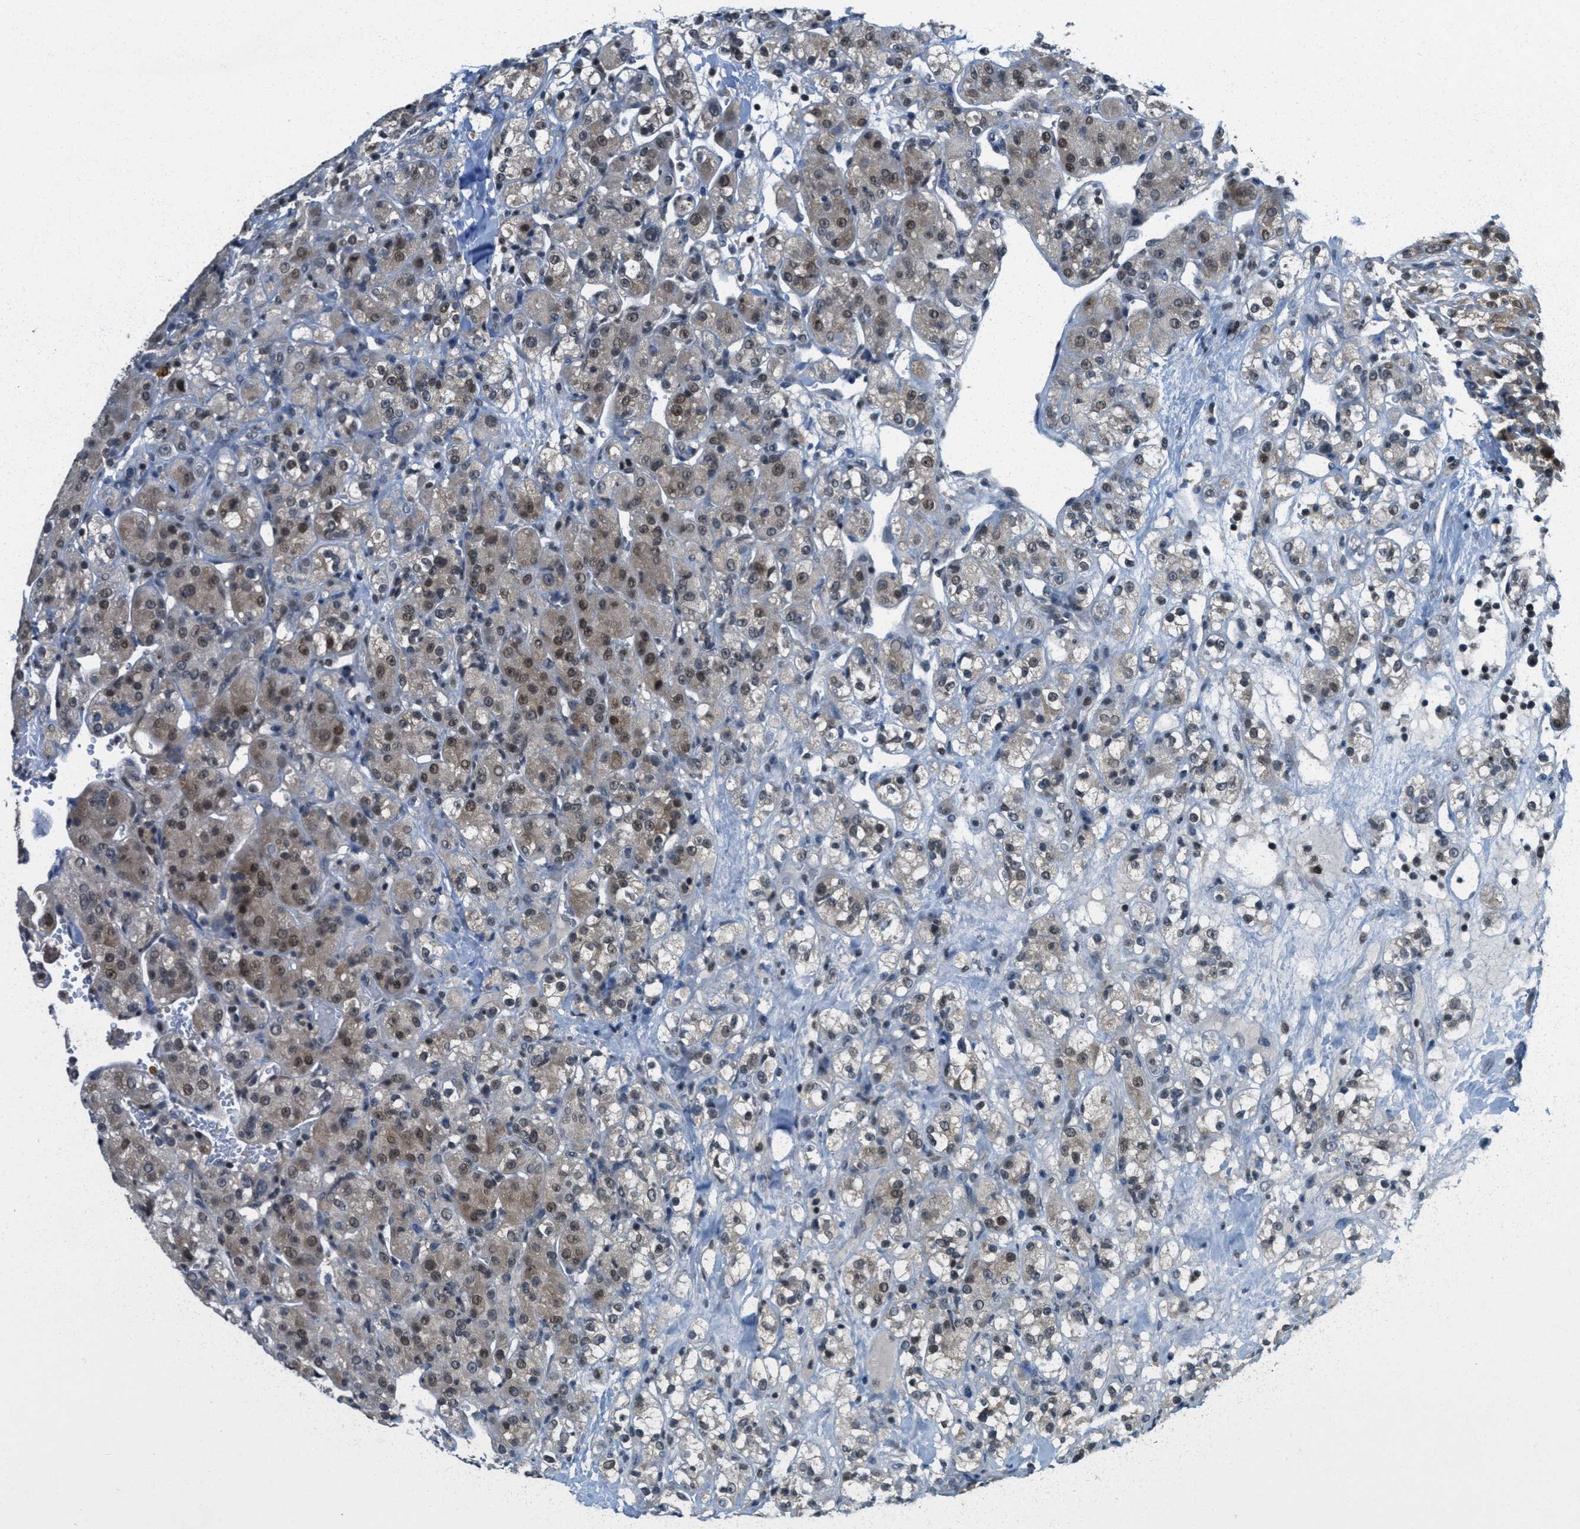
{"staining": {"intensity": "moderate", "quantity": ">75%", "location": "cytoplasmic/membranous,nuclear"}, "tissue": "renal cancer", "cell_type": "Tumor cells", "image_type": "cancer", "snomed": [{"axis": "morphology", "description": "Normal tissue, NOS"}, {"axis": "morphology", "description": "Adenocarcinoma, NOS"}, {"axis": "topography", "description": "Kidney"}], "caption": "A brown stain highlights moderate cytoplasmic/membranous and nuclear positivity of a protein in adenocarcinoma (renal) tumor cells.", "gene": "DNAJB1", "patient": {"sex": "male", "age": 61}}